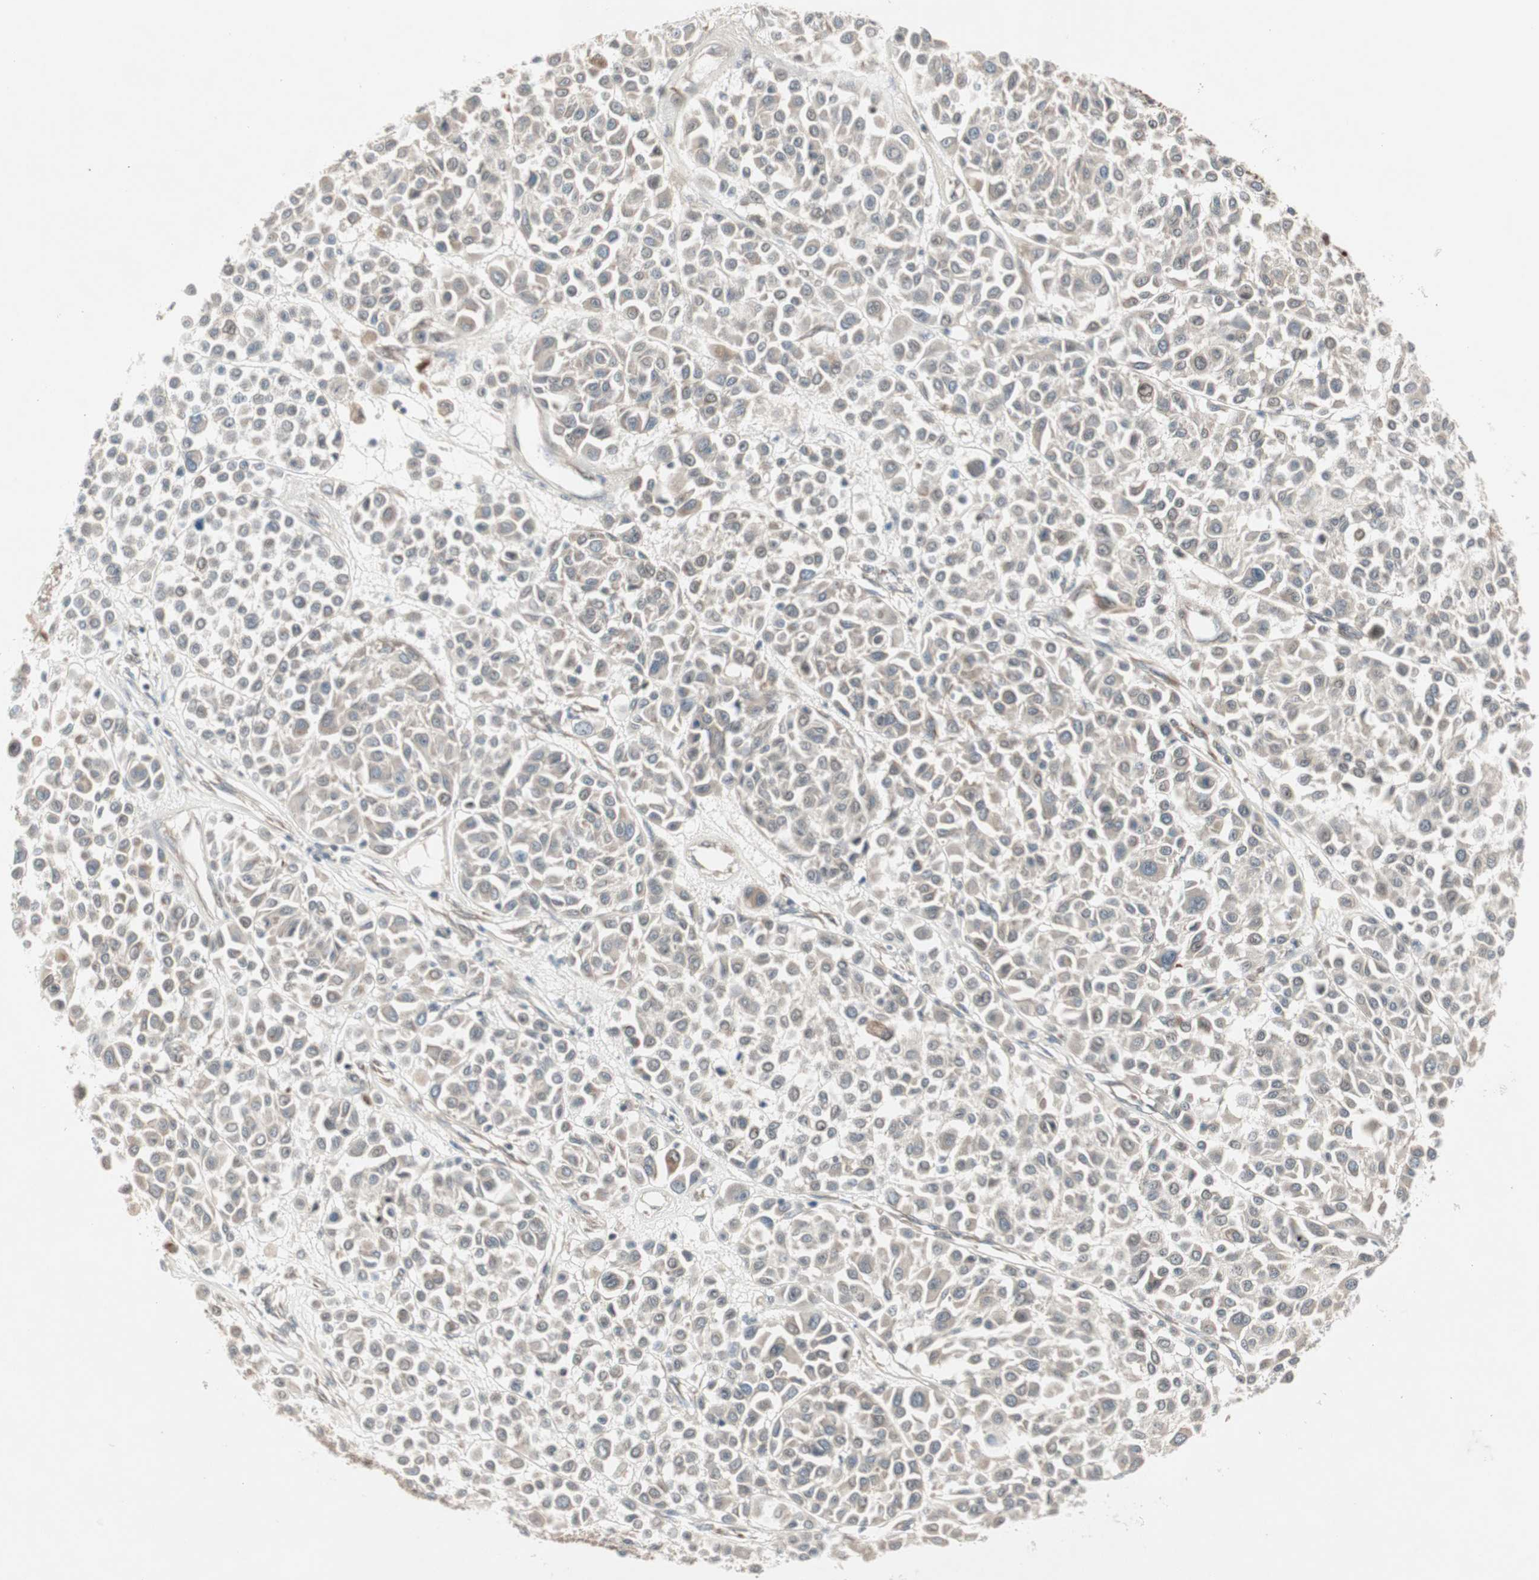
{"staining": {"intensity": "weak", "quantity": "25%-75%", "location": "cytoplasmic/membranous"}, "tissue": "melanoma", "cell_type": "Tumor cells", "image_type": "cancer", "snomed": [{"axis": "morphology", "description": "Malignant melanoma, Metastatic site"}, {"axis": "topography", "description": "Soft tissue"}], "caption": "About 25%-75% of tumor cells in melanoma show weak cytoplasmic/membranous protein expression as visualized by brown immunohistochemical staining.", "gene": "PGBD1", "patient": {"sex": "male", "age": 41}}